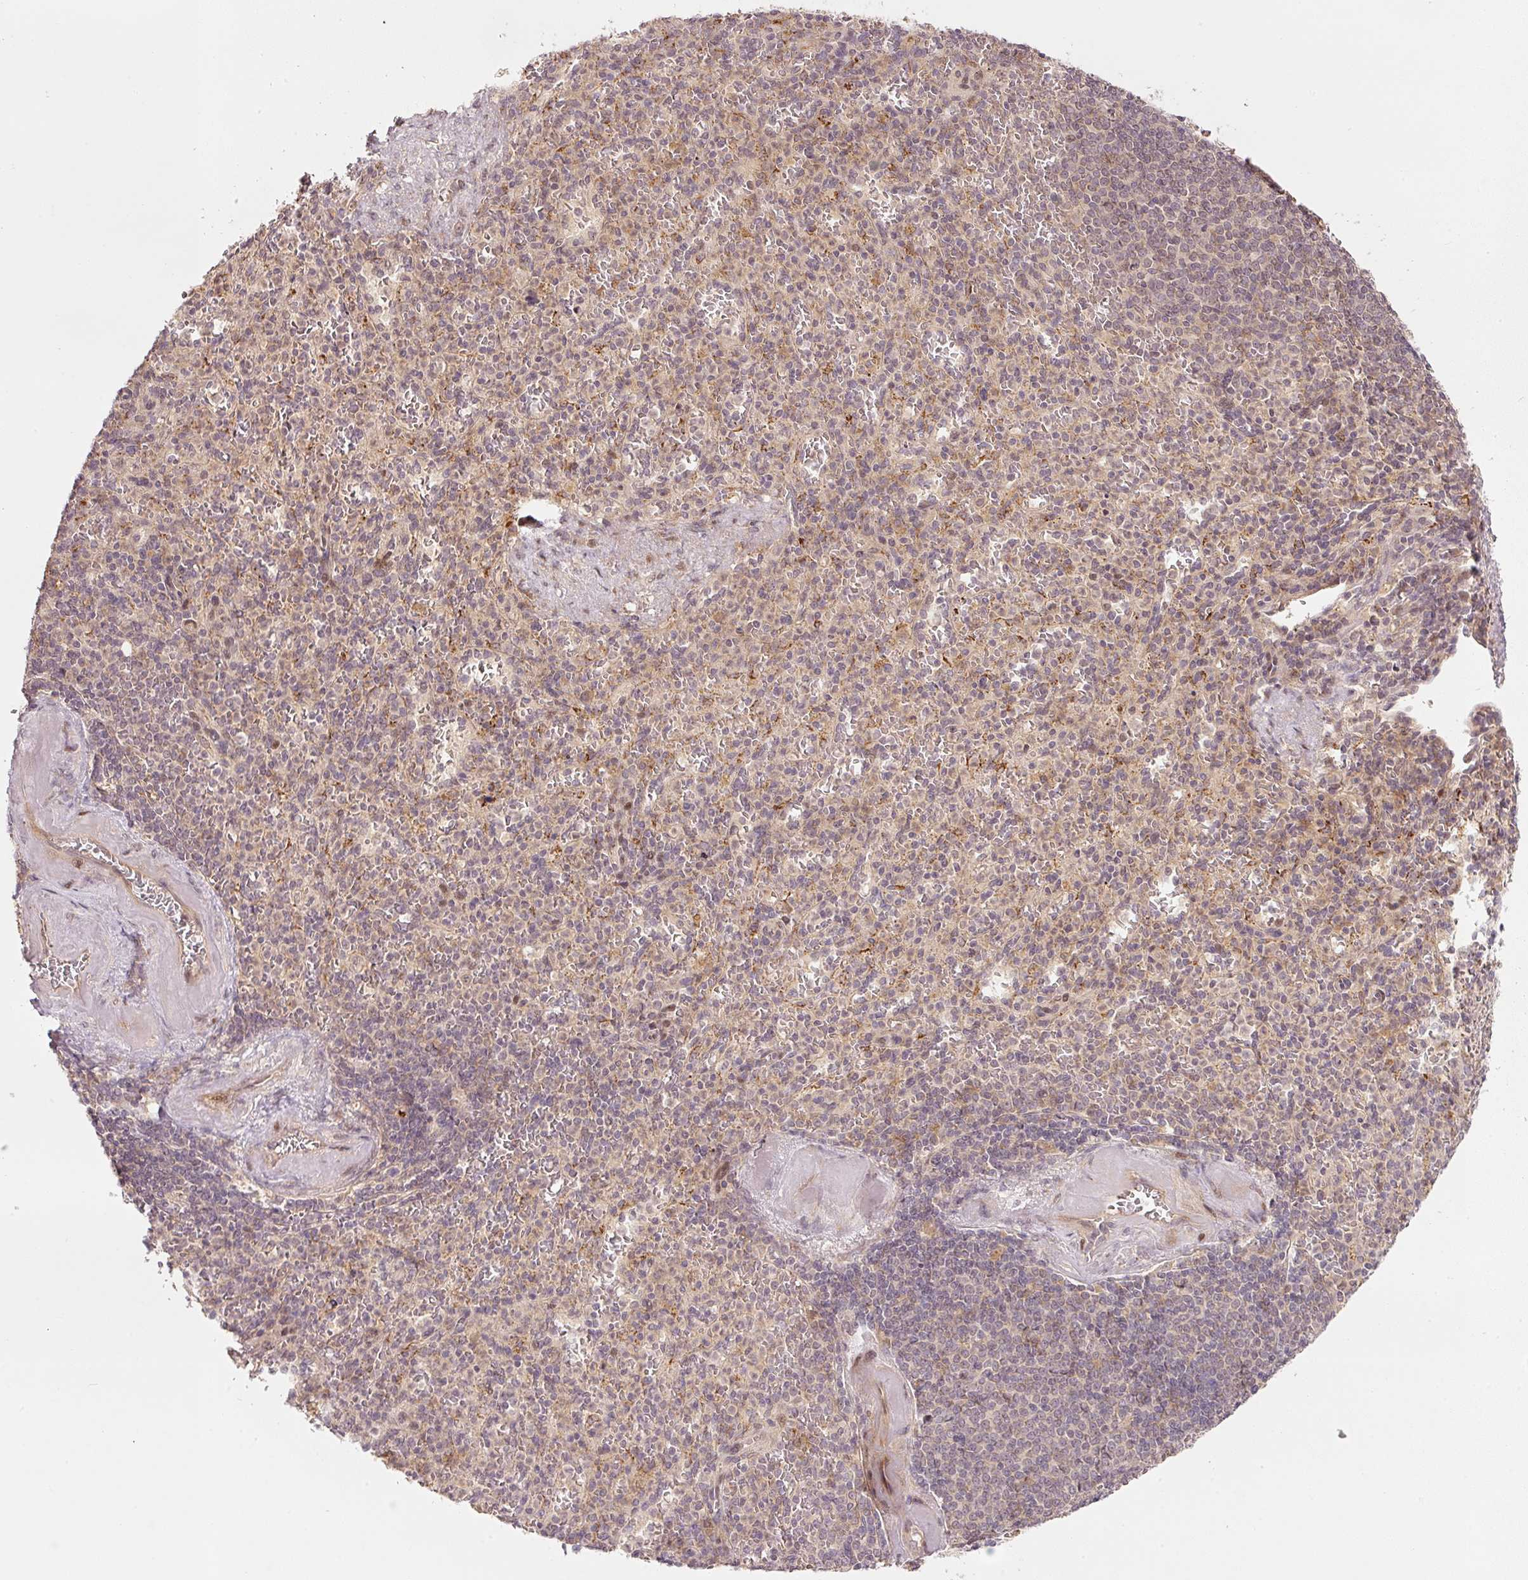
{"staining": {"intensity": "negative", "quantity": "none", "location": "none"}, "tissue": "spleen", "cell_type": "Cells in red pulp", "image_type": "normal", "snomed": [{"axis": "morphology", "description": "Normal tissue, NOS"}, {"axis": "topography", "description": "Spleen"}], "caption": "There is no significant staining in cells in red pulp of spleen. (DAB immunohistochemistry (IHC), high magnification).", "gene": "PCDHB1", "patient": {"sex": "female", "age": 74}}